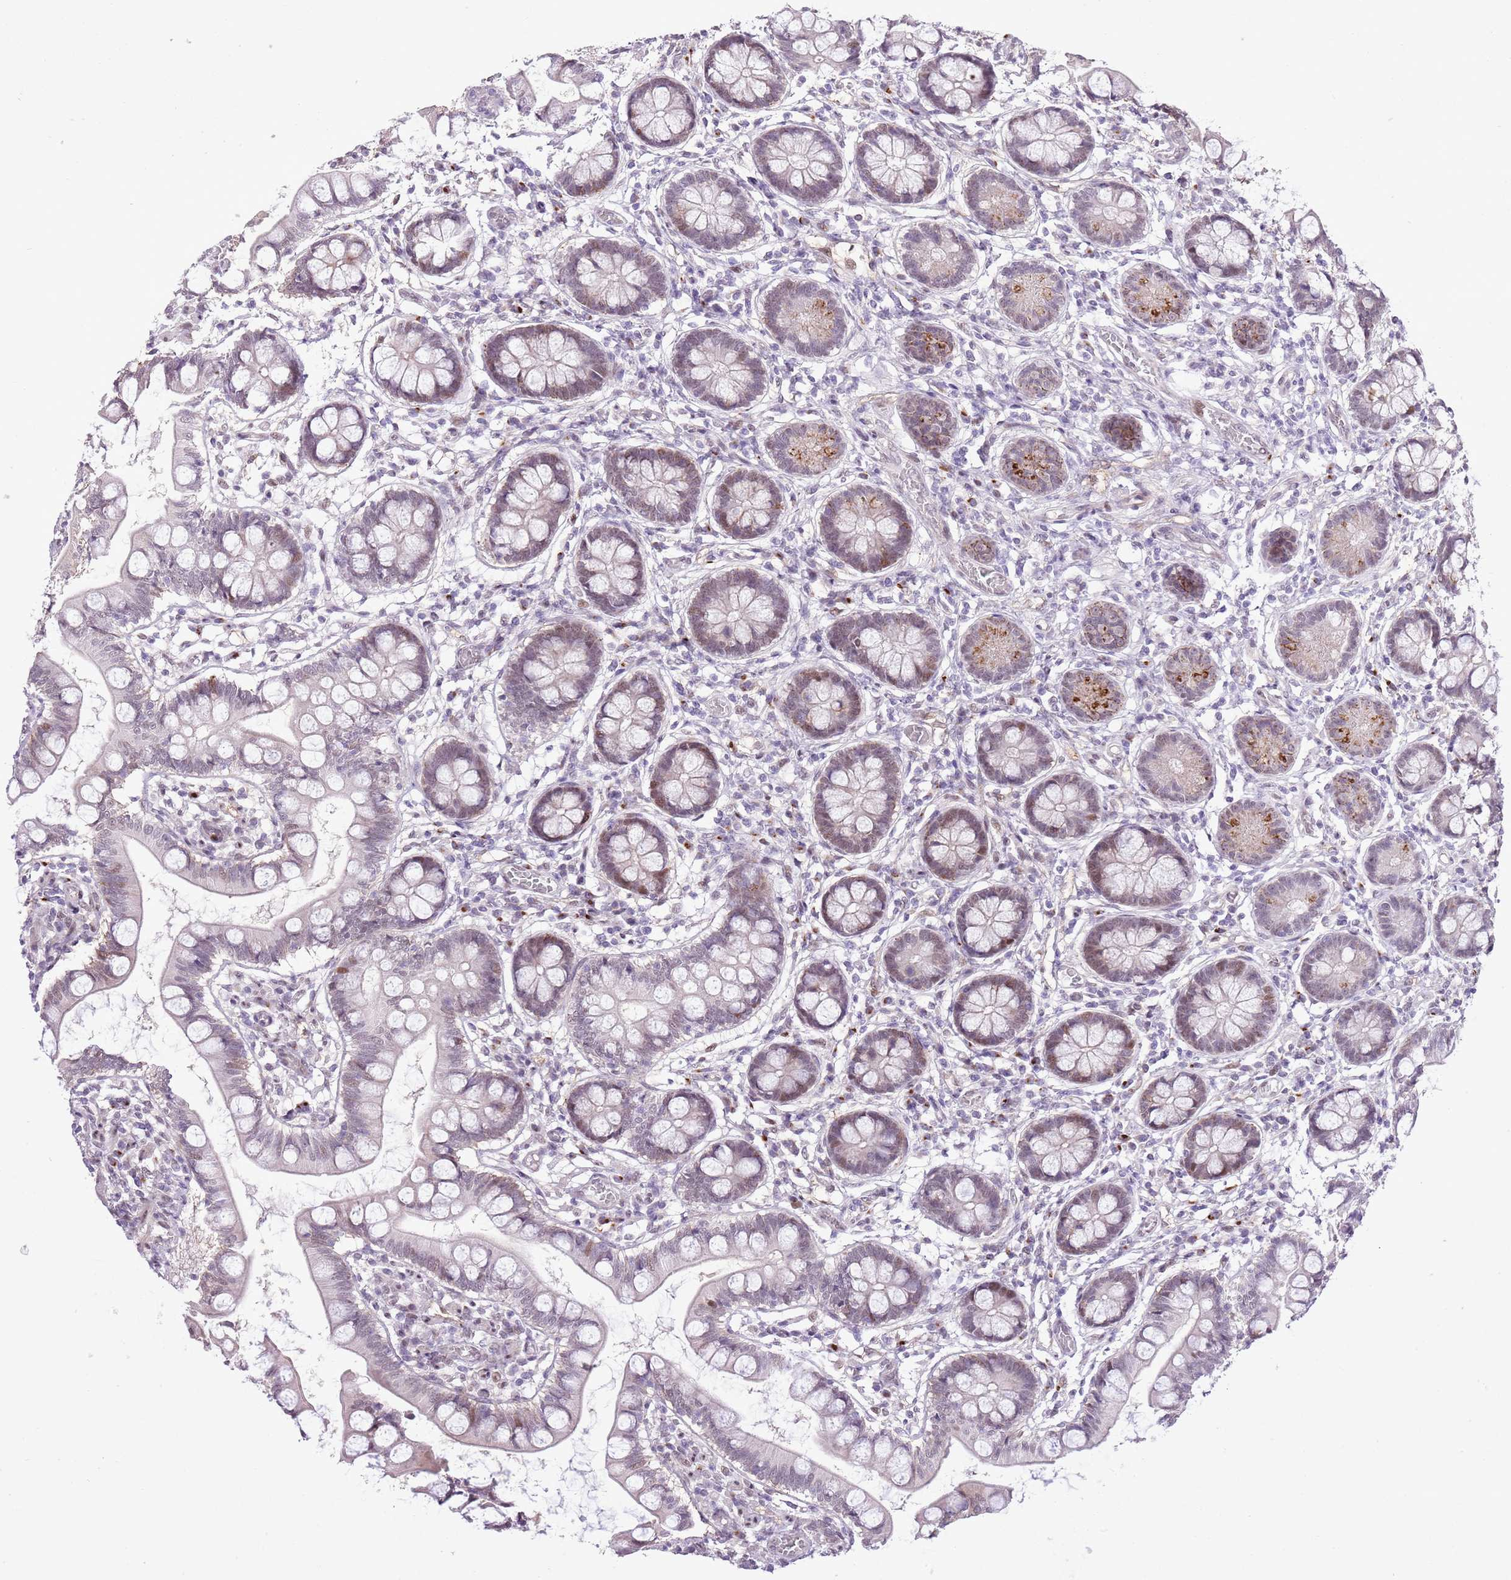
{"staining": {"intensity": "moderate", "quantity": "<25%", "location": "cytoplasmic/membranous,nuclear"}, "tissue": "small intestine", "cell_type": "Glandular cells", "image_type": "normal", "snomed": [{"axis": "morphology", "description": "Normal tissue, NOS"}, {"axis": "topography", "description": "Small intestine"}], "caption": "This histopathology image shows immunohistochemistry (IHC) staining of unremarkable human small intestine, with low moderate cytoplasmic/membranous,nuclear staining in about <25% of glandular cells.", "gene": "NACC2", "patient": {"sex": "male", "age": 52}}